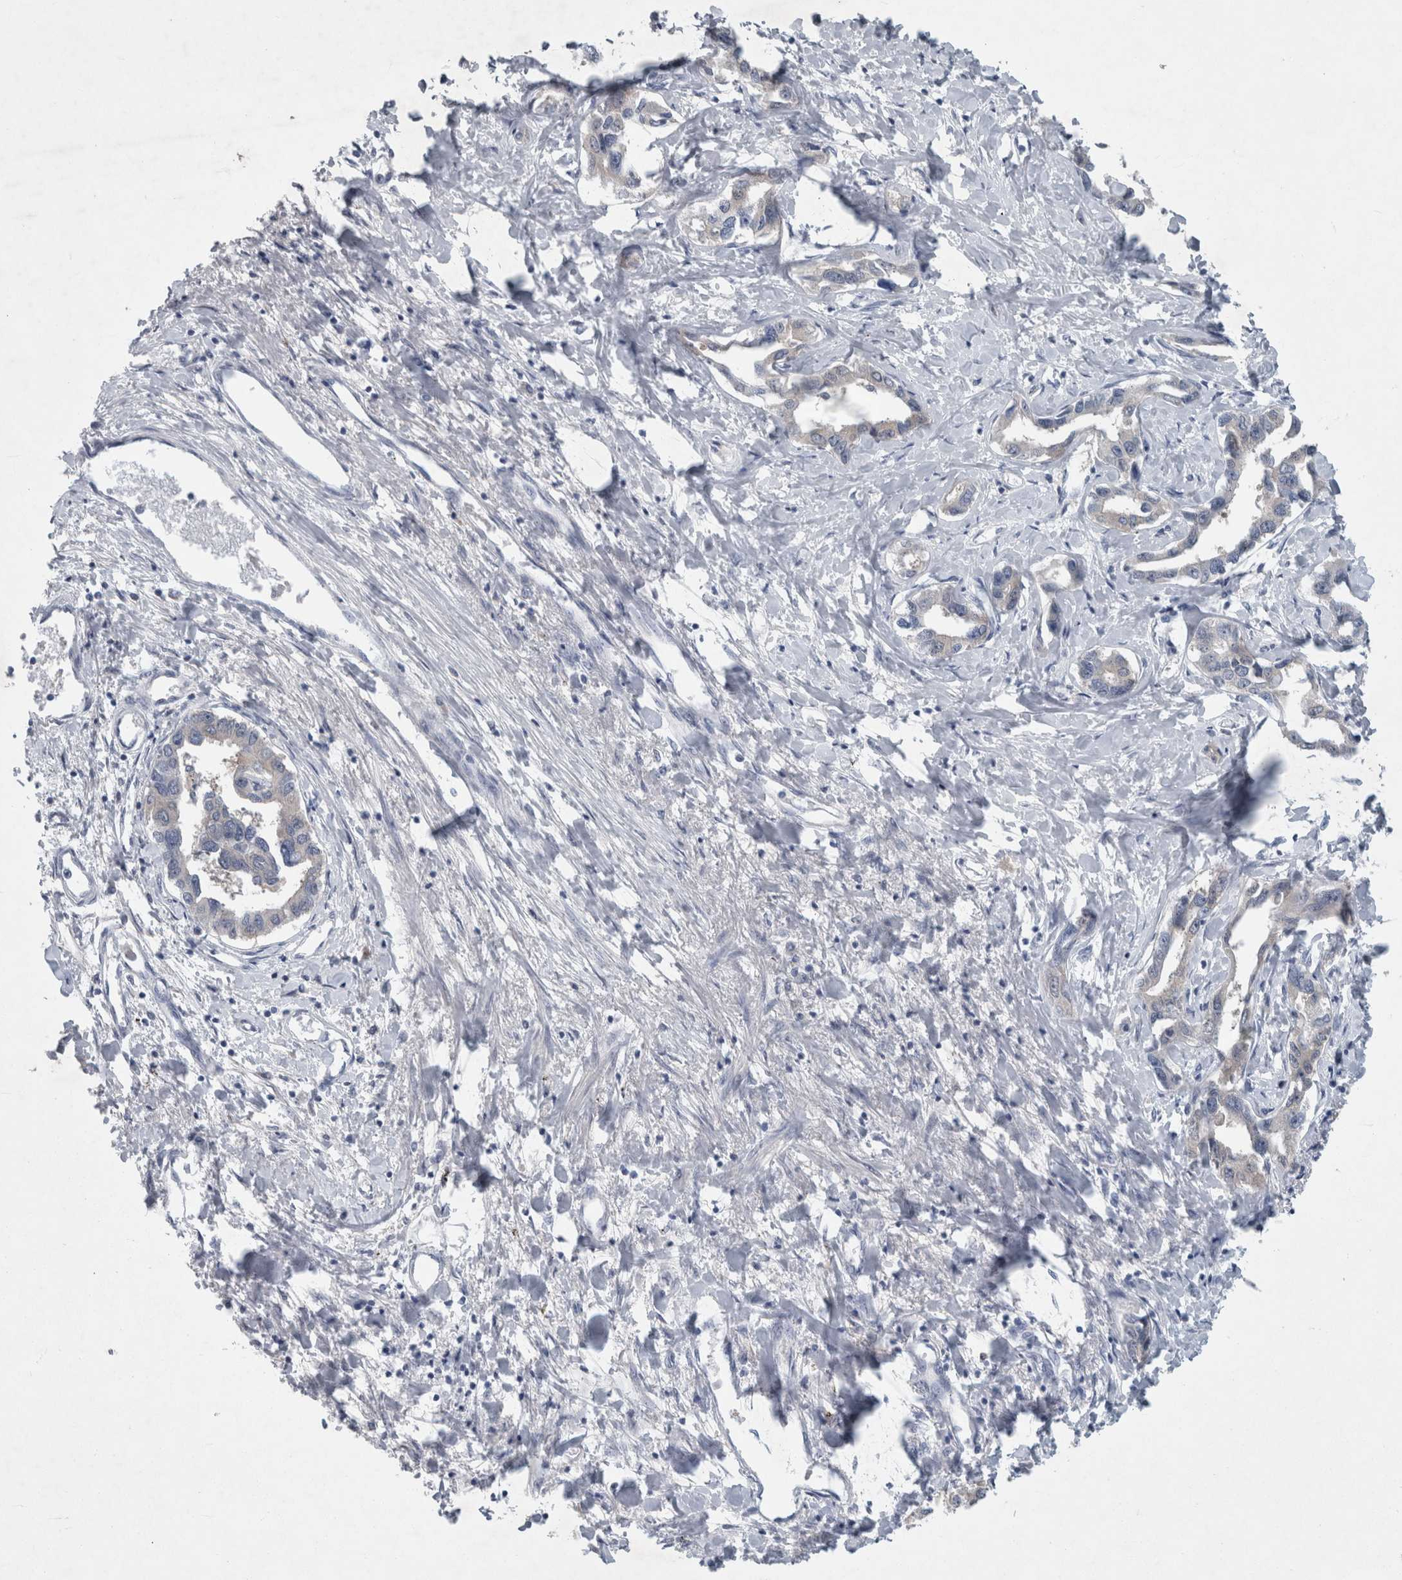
{"staining": {"intensity": "negative", "quantity": "none", "location": "none"}, "tissue": "liver cancer", "cell_type": "Tumor cells", "image_type": "cancer", "snomed": [{"axis": "morphology", "description": "Cholangiocarcinoma"}, {"axis": "topography", "description": "Liver"}], "caption": "DAB immunohistochemical staining of cholangiocarcinoma (liver) demonstrates no significant positivity in tumor cells.", "gene": "FAM83H", "patient": {"sex": "male", "age": 59}}